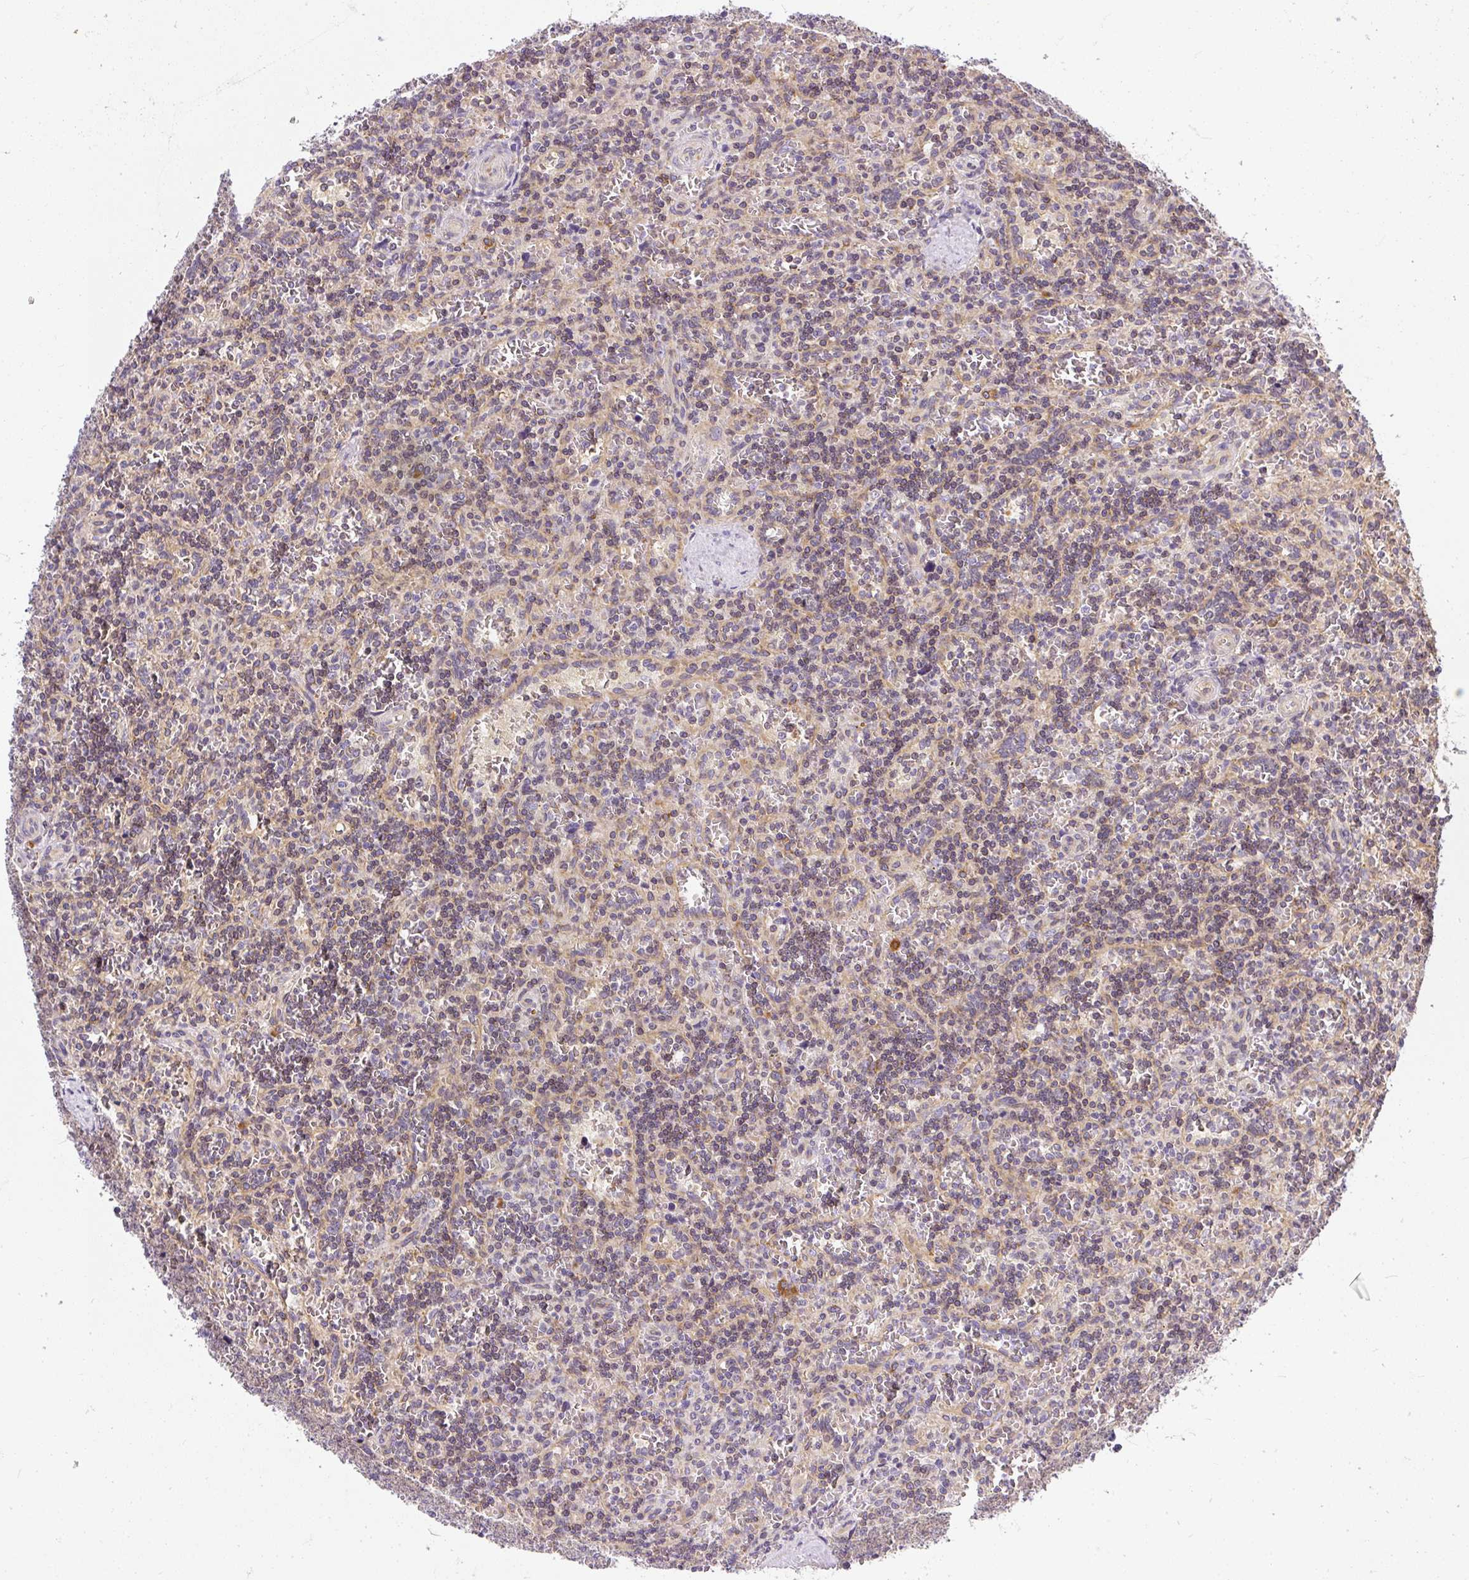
{"staining": {"intensity": "weak", "quantity": "25%-75%", "location": "nuclear"}, "tissue": "lymphoma", "cell_type": "Tumor cells", "image_type": "cancer", "snomed": [{"axis": "morphology", "description": "Malignant lymphoma, non-Hodgkin's type, Low grade"}, {"axis": "topography", "description": "Spleen"}], "caption": "This histopathology image shows lymphoma stained with immunohistochemistry to label a protein in brown. The nuclear of tumor cells show weak positivity for the protein. Nuclei are counter-stained blue.", "gene": "CYP20A1", "patient": {"sex": "male", "age": 73}}